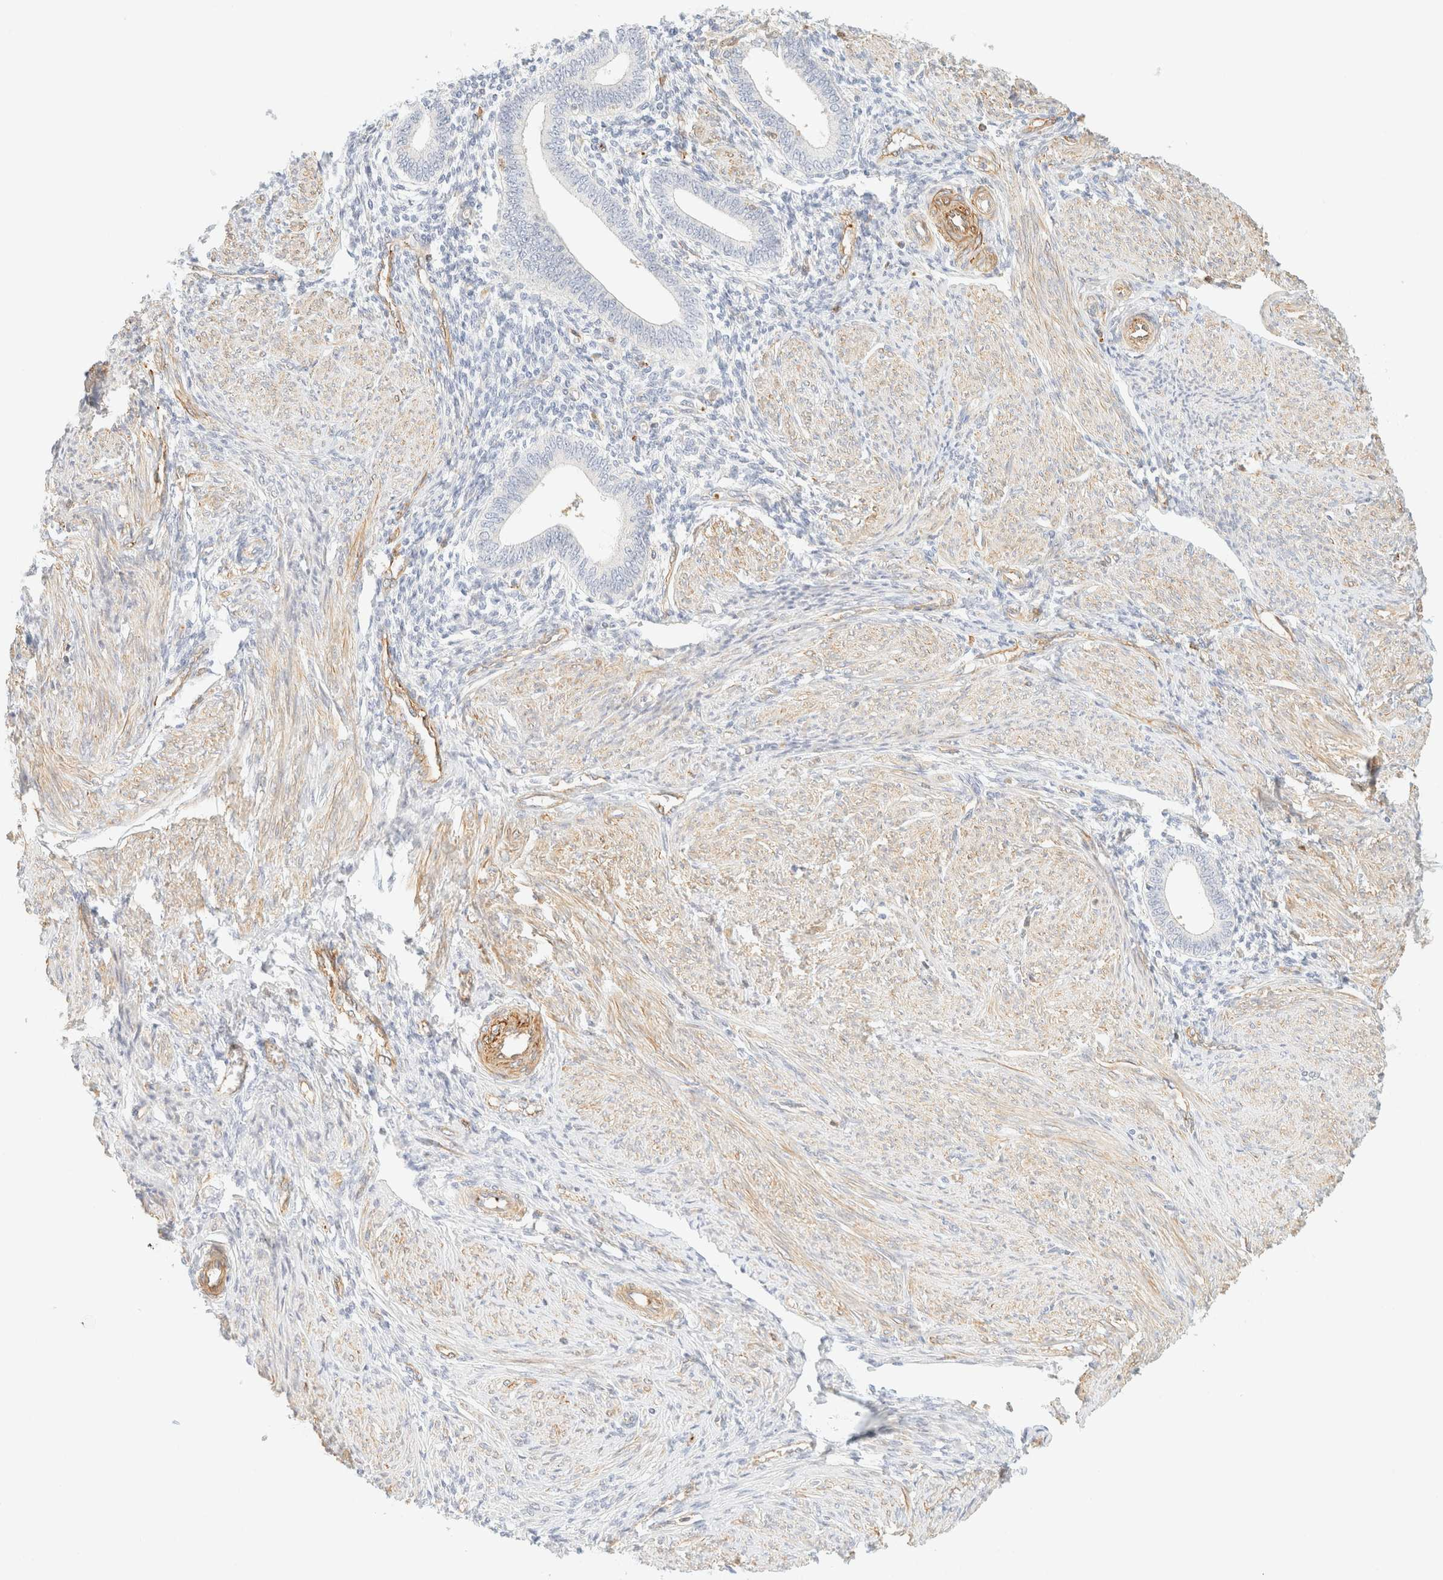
{"staining": {"intensity": "negative", "quantity": "none", "location": "none"}, "tissue": "endometrium", "cell_type": "Cells in endometrial stroma", "image_type": "normal", "snomed": [{"axis": "morphology", "description": "Normal tissue, NOS"}, {"axis": "topography", "description": "Endometrium"}], "caption": "Immunohistochemical staining of normal human endometrium reveals no significant staining in cells in endometrial stroma.", "gene": "OTOP2", "patient": {"sex": "female", "age": 42}}